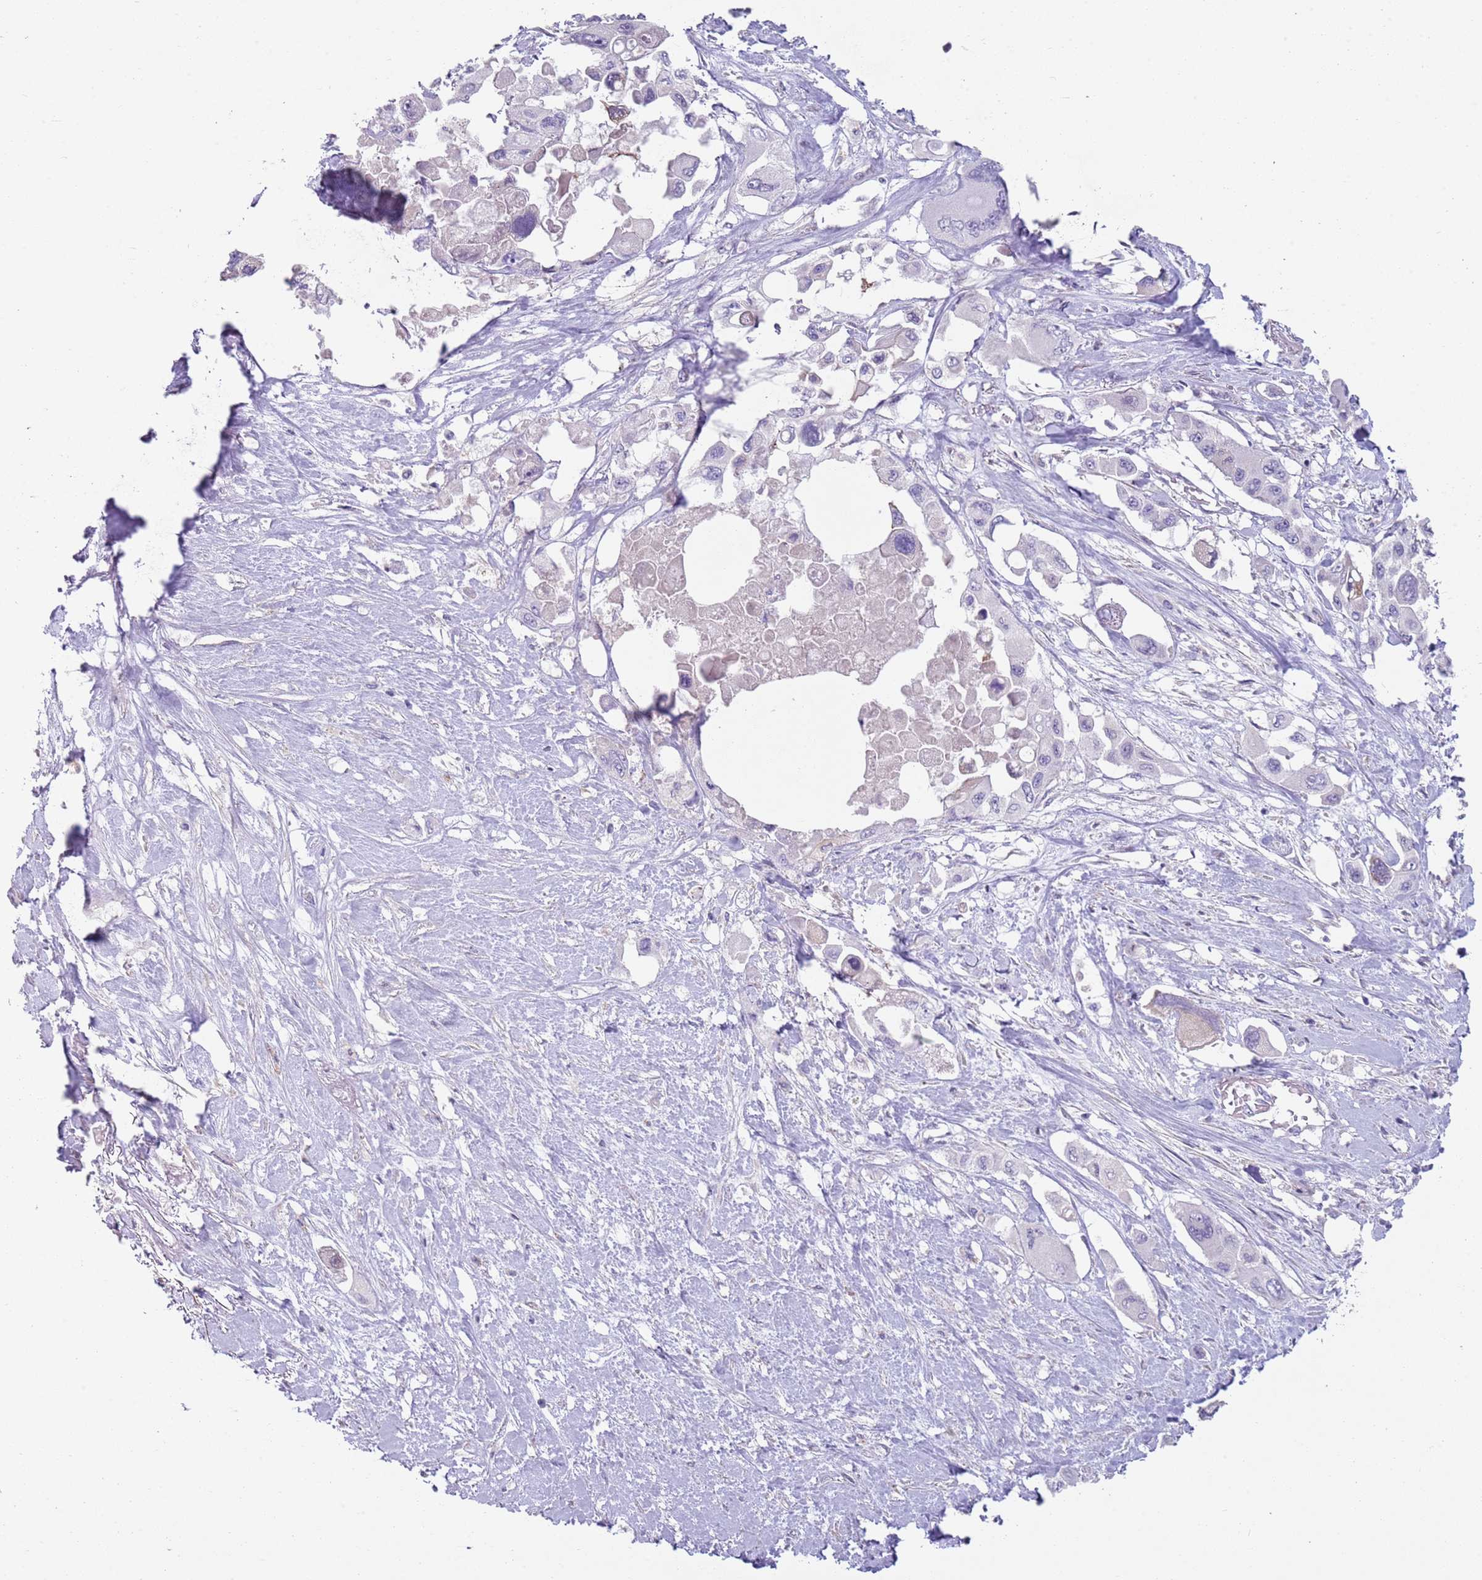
{"staining": {"intensity": "negative", "quantity": "none", "location": "none"}, "tissue": "pancreatic cancer", "cell_type": "Tumor cells", "image_type": "cancer", "snomed": [{"axis": "morphology", "description": "Adenocarcinoma, NOS"}, {"axis": "topography", "description": "Pancreas"}], "caption": "A histopathology image of adenocarcinoma (pancreatic) stained for a protein demonstrates no brown staining in tumor cells.", "gene": "ZNF583", "patient": {"sex": "male", "age": 92}}